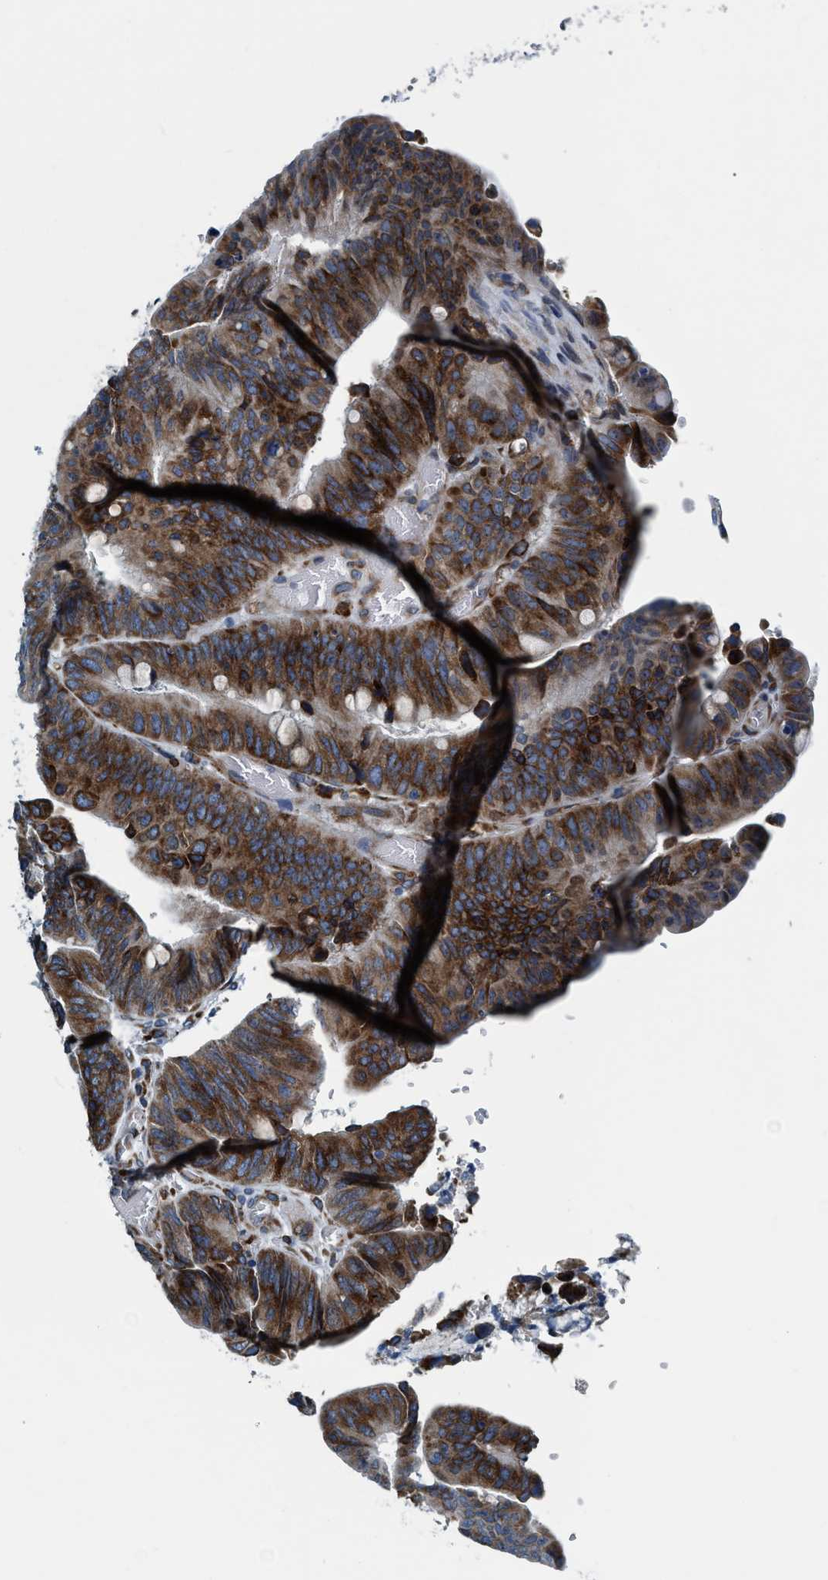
{"staining": {"intensity": "strong", "quantity": "25%-75%", "location": "cytoplasmic/membranous"}, "tissue": "colorectal cancer", "cell_type": "Tumor cells", "image_type": "cancer", "snomed": [{"axis": "morphology", "description": "Normal tissue, NOS"}, {"axis": "morphology", "description": "Adenocarcinoma, NOS"}, {"axis": "topography", "description": "Rectum"}, {"axis": "topography", "description": "Peripheral nerve tissue"}], "caption": "High-power microscopy captured an IHC image of adenocarcinoma (colorectal), revealing strong cytoplasmic/membranous positivity in approximately 25%-75% of tumor cells.", "gene": "ARMC9", "patient": {"sex": "male", "age": 92}}